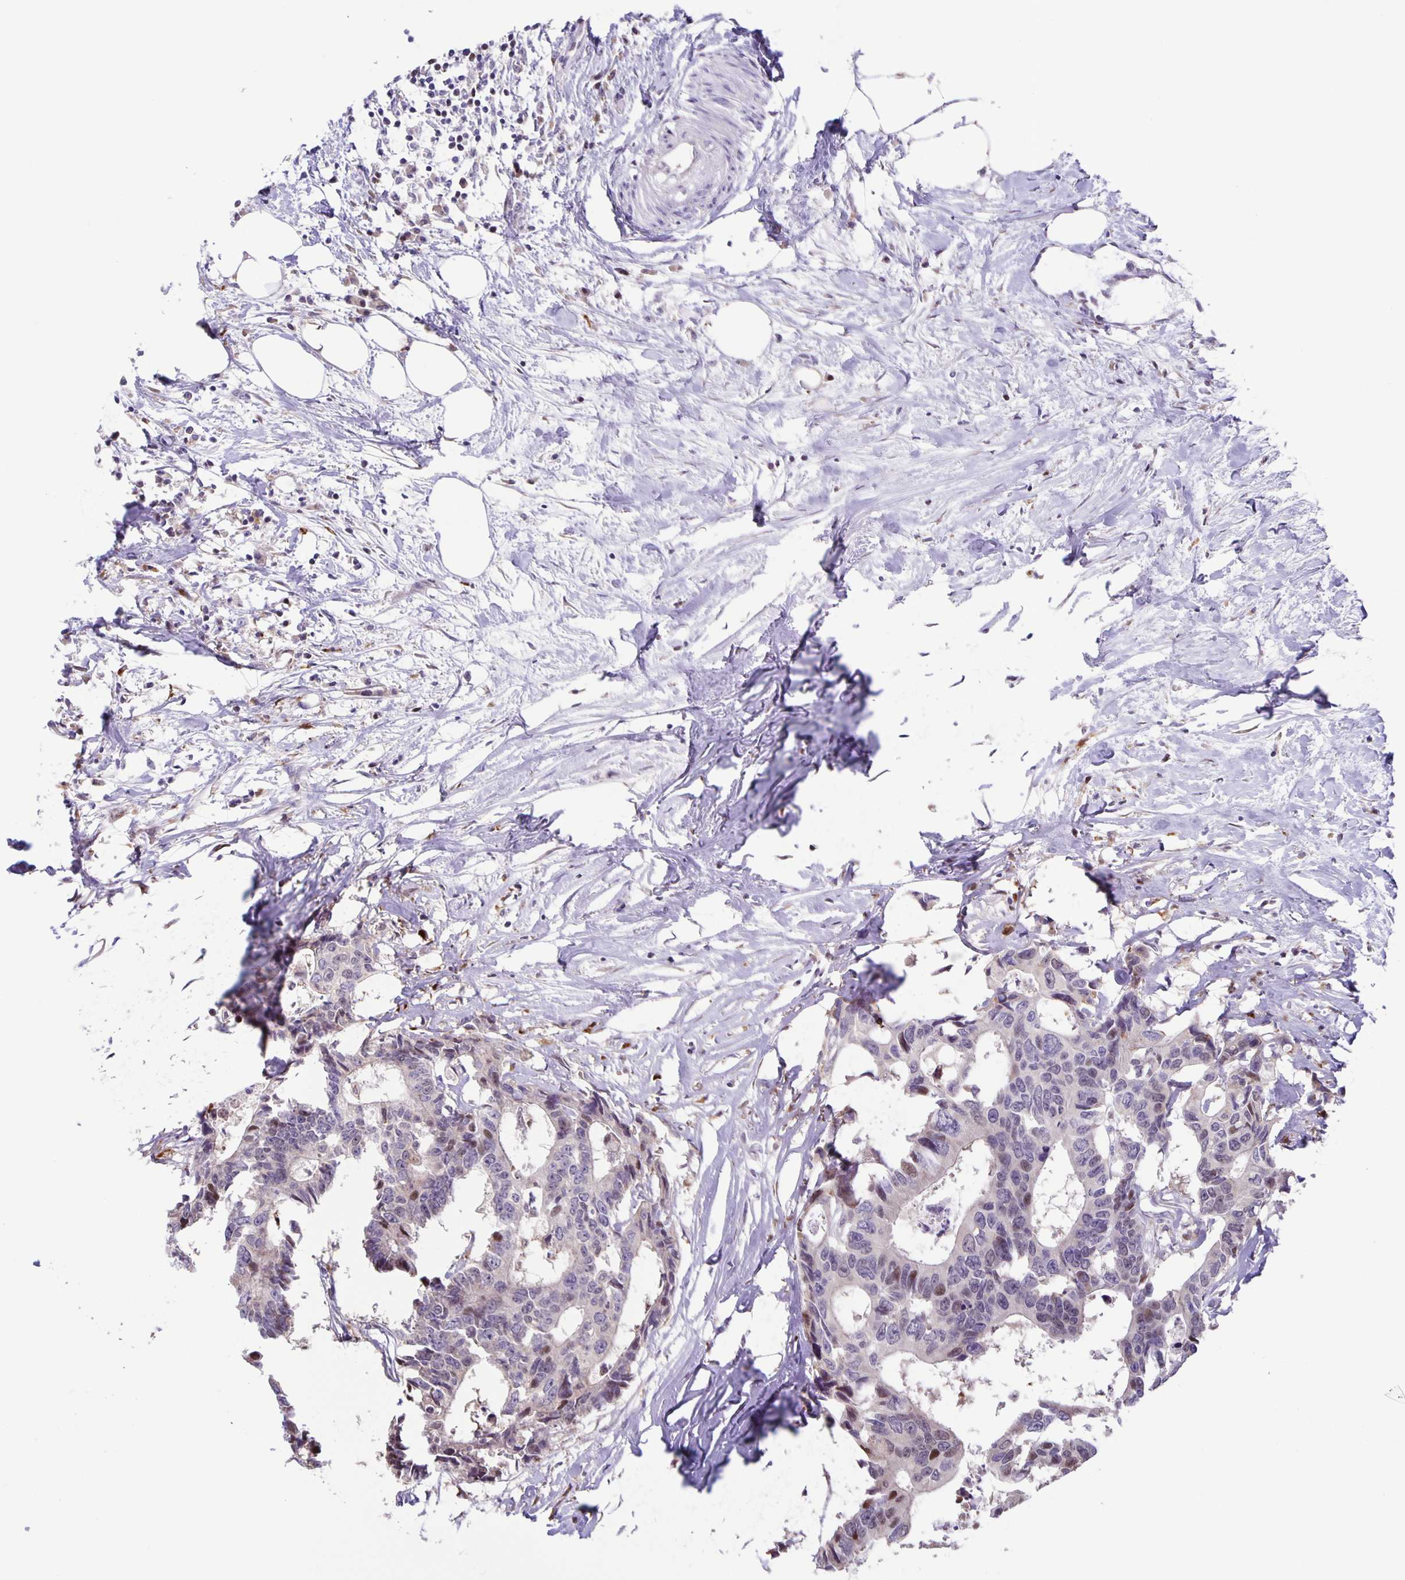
{"staining": {"intensity": "weak", "quantity": "<25%", "location": "nuclear"}, "tissue": "colorectal cancer", "cell_type": "Tumor cells", "image_type": "cancer", "snomed": [{"axis": "morphology", "description": "Adenocarcinoma, NOS"}, {"axis": "topography", "description": "Rectum"}], "caption": "Micrograph shows no protein staining in tumor cells of adenocarcinoma (colorectal) tissue. (DAB (3,3'-diaminobenzidine) immunohistochemistry (IHC) visualized using brightfield microscopy, high magnification).", "gene": "MAPK12", "patient": {"sex": "male", "age": 57}}